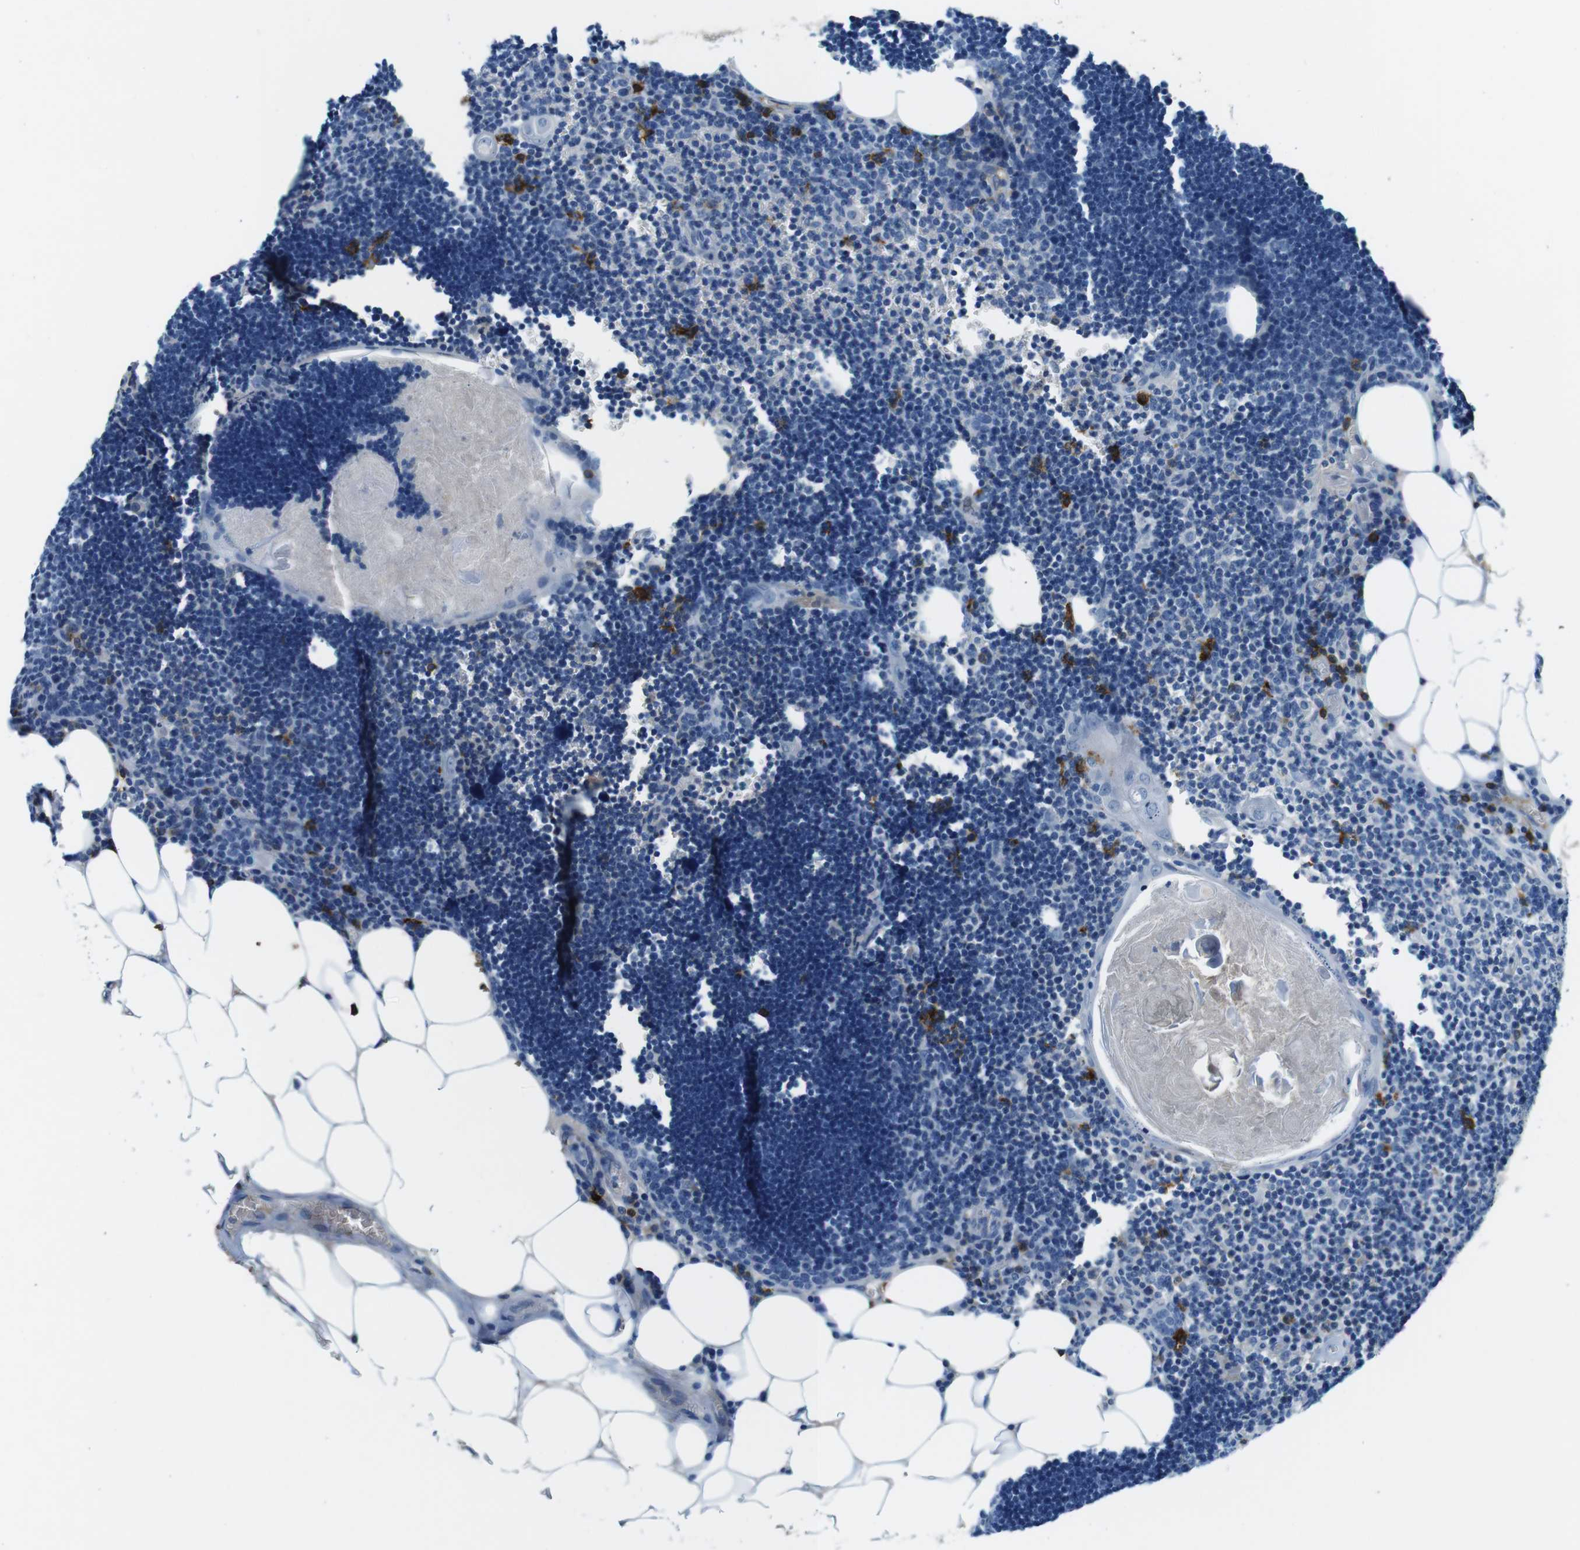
{"staining": {"intensity": "strong", "quantity": ">75%", "location": "cytoplasmic/membranous"}, "tissue": "lymph node", "cell_type": "Germinal center cells", "image_type": "normal", "snomed": [{"axis": "morphology", "description": "Normal tissue, NOS"}, {"axis": "topography", "description": "Lymph node"}], "caption": "An IHC micrograph of benign tissue is shown. Protein staining in brown shows strong cytoplasmic/membranous positivity in lymph node within germinal center cells. (brown staining indicates protein expression, while blue staining denotes nuclei).", "gene": "IGHD", "patient": {"sex": "male", "age": 33}}